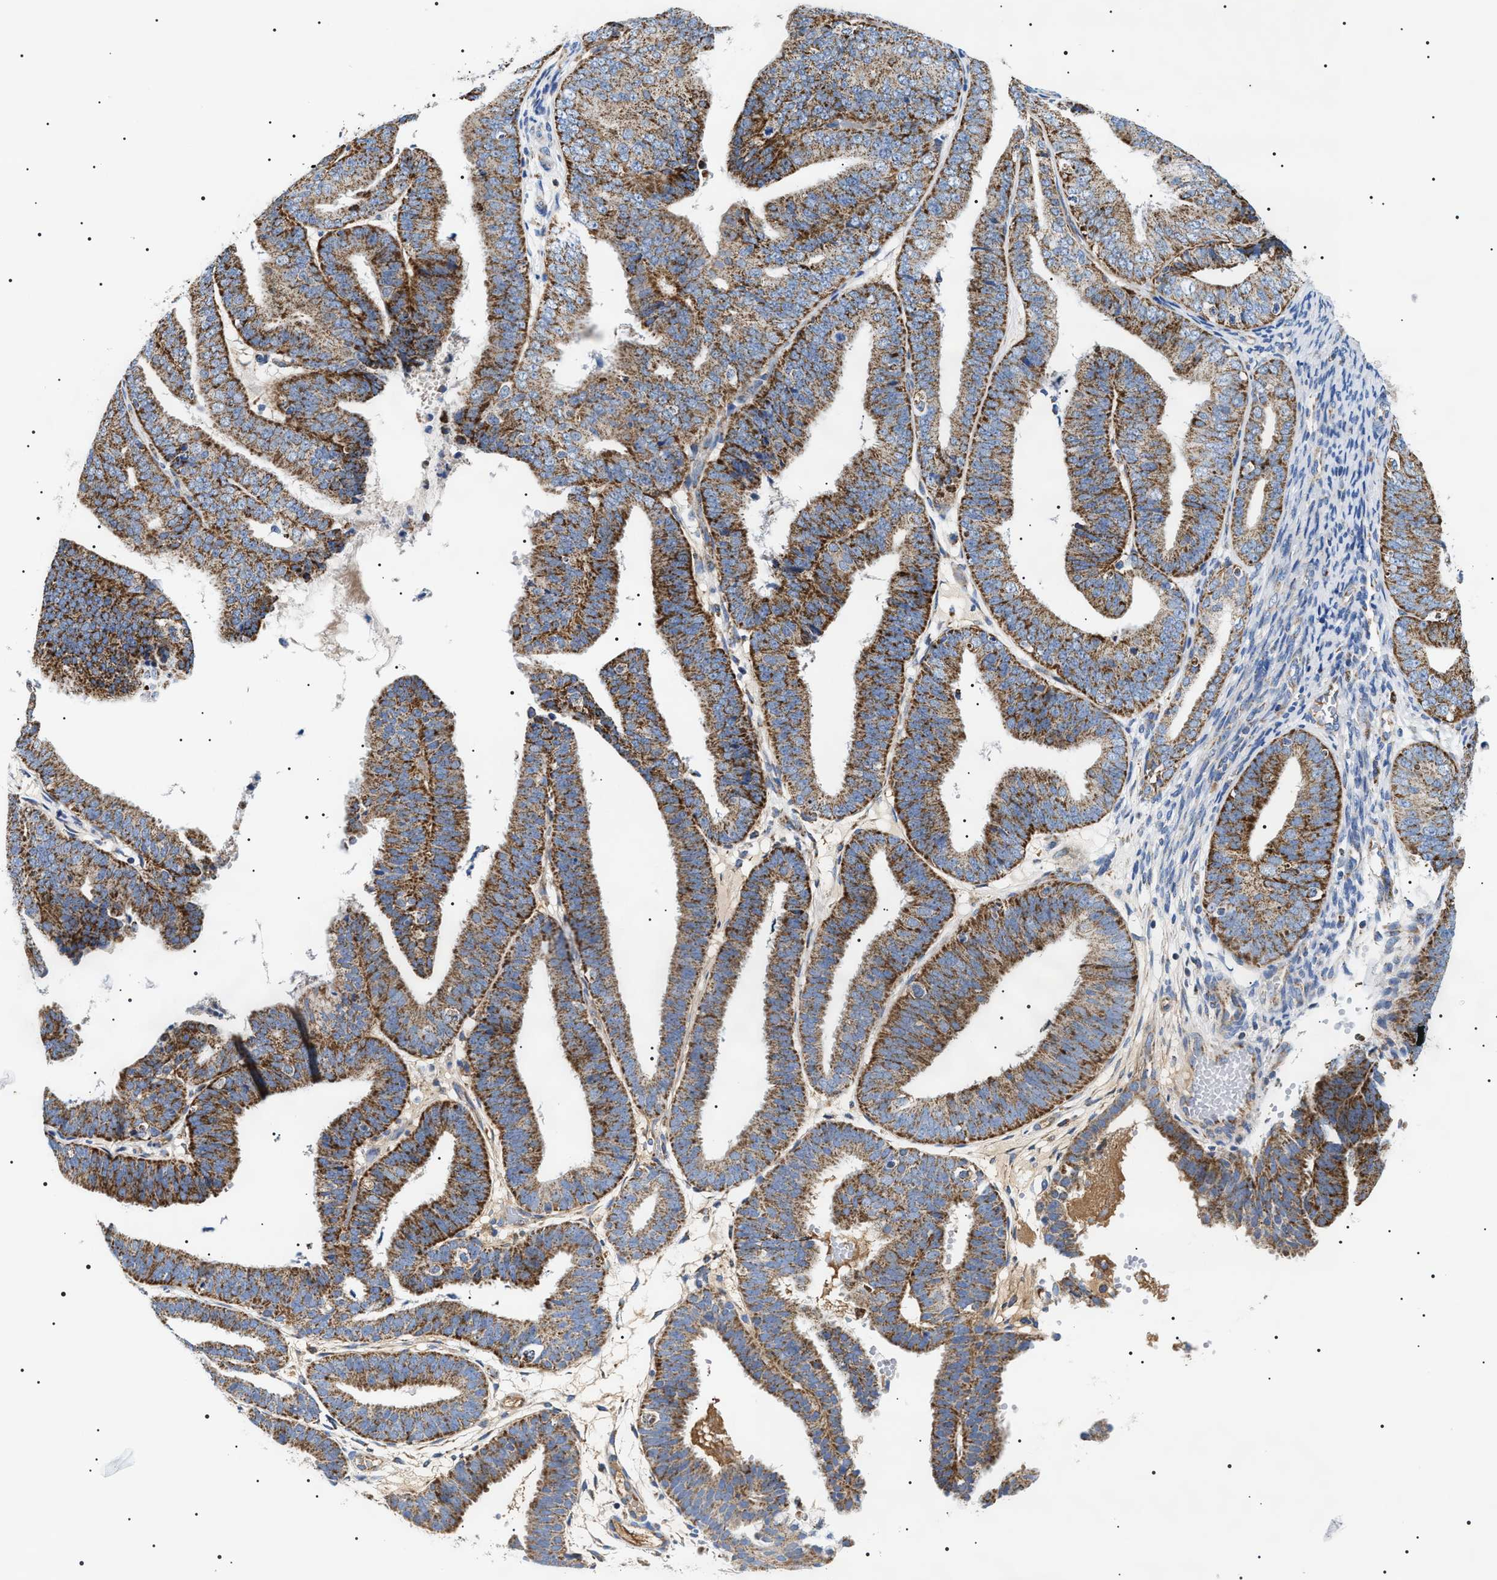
{"staining": {"intensity": "strong", "quantity": ">75%", "location": "cytoplasmic/membranous"}, "tissue": "endometrial cancer", "cell_type": "Tumor cells", "image_type": "cancer", "snomed": [{"axis": "morphology", "description": "Adenocarcinoma, NOS"}, {"axis": "topography", "description": "Endometrium"}], "caption": "The image displays immunohistochemical staining of endometrial cancer (adenocarcinoma). There is strong cytoplasmic/membranous positivity is appreciated in about >75% of tumor cells. The protein of interest is shown in brown color, while the nuclei are stained blue.", "gene": "OXSM", "patient": {"sex": "female", "age": 63}}